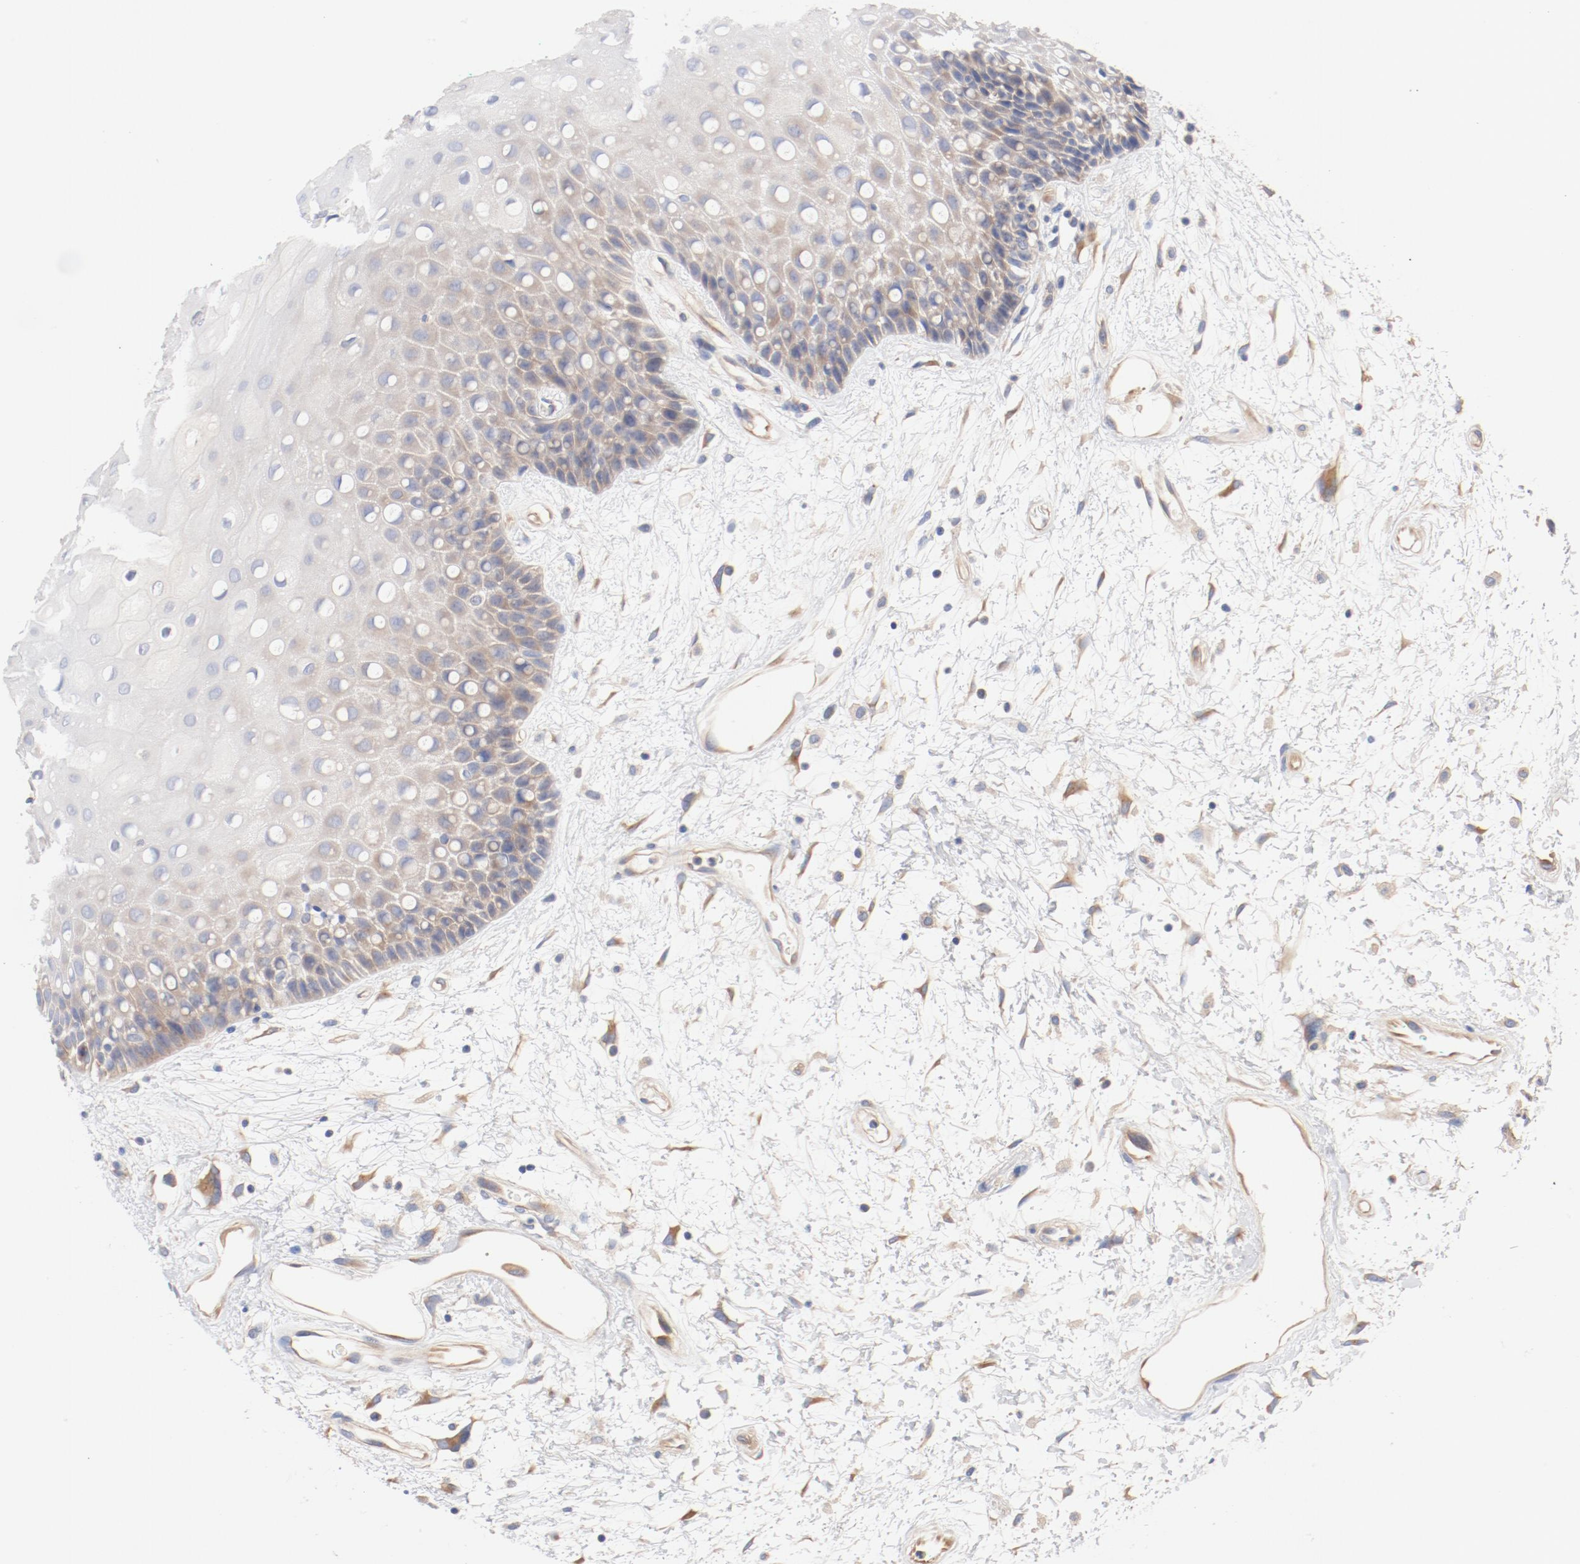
{"staining": {"intensity": "moderate", "quantity": "<25%", "location": "cytoplasmic/membranous"}, "tissue": "oral mucosa", "cell_type": "Squamous epithelial cells", "image_type": "normal", "snomed": [{"axis": "morphology", "description": "Normal tissue, NOS"}, {"axis": "morphology", "description": "Squamous cell carcinoma, NOS"}, {"axis": "topography", "description": "Skeletal muscle"}, {"axis": "topography", "description": "Oral tissue"}, {"axis": "topography", "description": "Head-Neck"}], "caption": "A high-resolution histopathology image shows immunohistochemistry (IHC) staining of unremarkable oral mucosa, which shows moderate cytoplasmic/membranous expression in about <25% of squamous epithelial cells.", "gene": "DYNC1H1", "patient": {"sex": "female", "age": 84}}